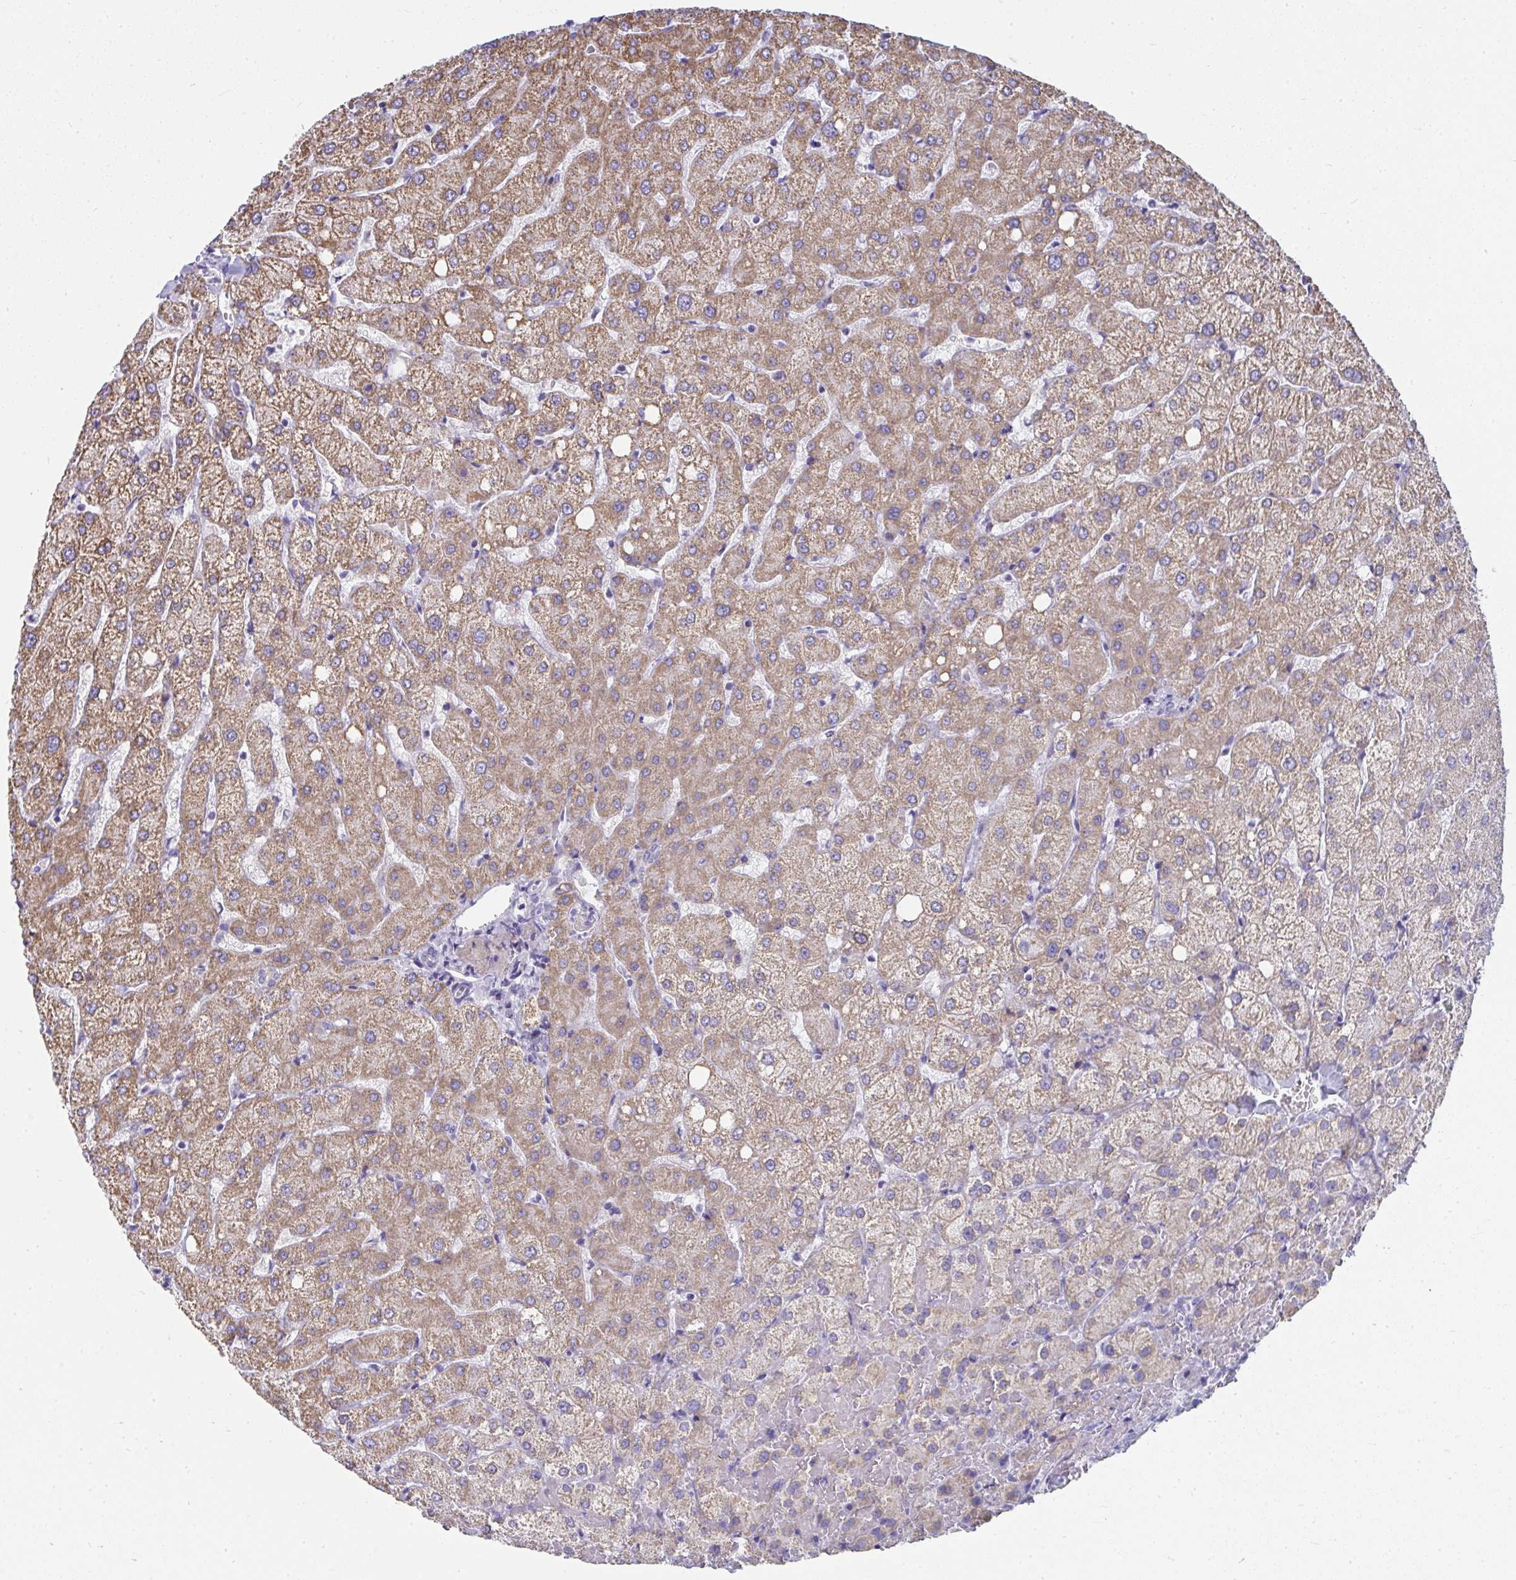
{"staining": {"intensity": "negative", "quantity": "none", "location": "none"}, "tissue": "liver", "cell_type": "Cholangiocytes", "image_type": "normal", "snomed": [{"axis": "morphology", "description": "Normal tissue, NOS"}, {"axis": "topography", "description": "Liver"}], "caption": "This photomicrograph is of normal liver stained with IHC to label a protein in brown with the nuclei are counter-stained blue. There is no expression in cholangiocytes.", "gene": "SLC6A1", "patient": {"sex": "female", "age": 54}}